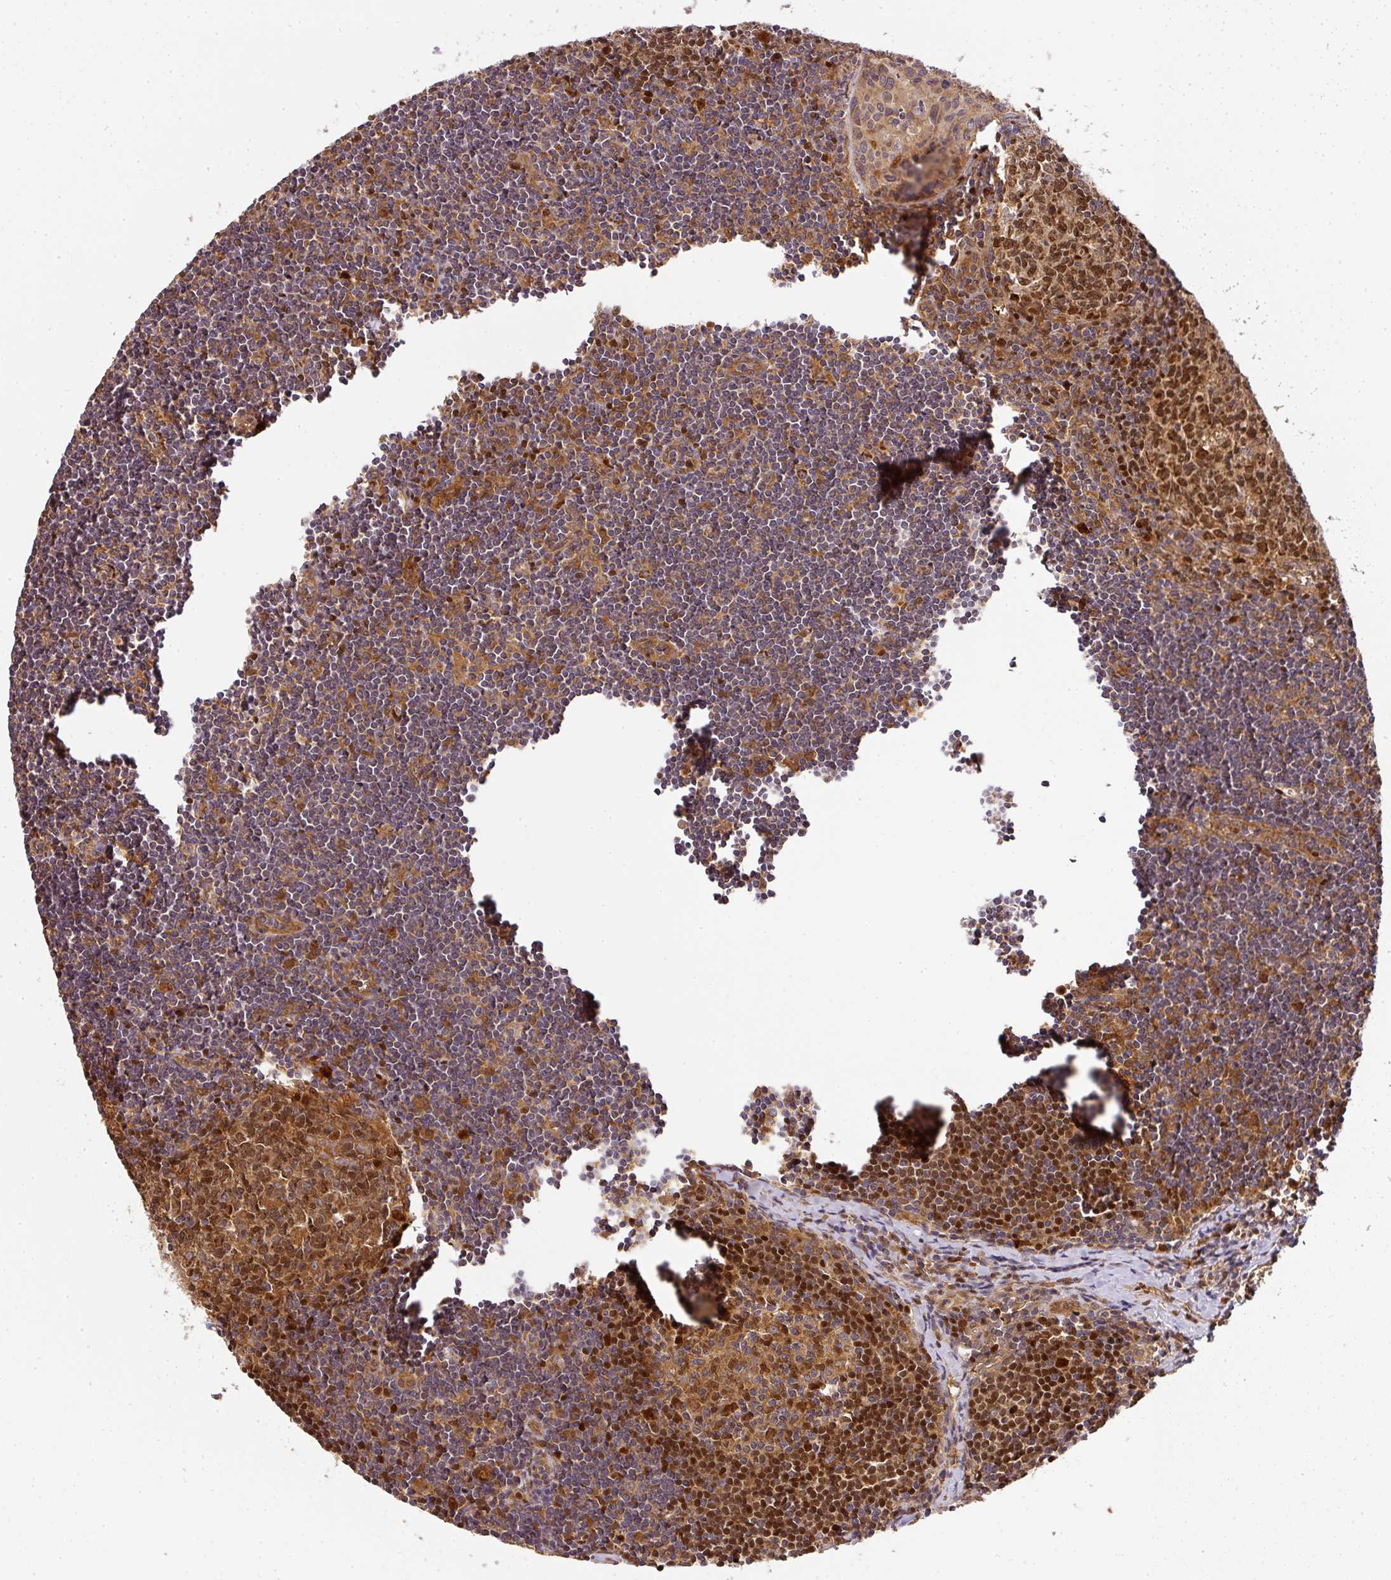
{"staining": {"intensity": "strong", "quantity": ">75%", "location": "cytoplasmic/membranous,nuclear"}, "tissue": "lymph node", "cell_type": "Germinal center cells", "image_type": "normal", "snomed": [{"axis": "morphology", "description": "Normal tissue, NOS"}, {"axis": "topography", "description": "Lymph node"}], "caption": "Immunohistochemistry image of unremarkable lymph node stained for a protein (brown), which demonstrates high levels of strong cytoplasmic/membranous,nuclear staining in about >75% of germinal center cells.", "gene": "MALSU1", "patient": {"sex": "female", "age": 29}}